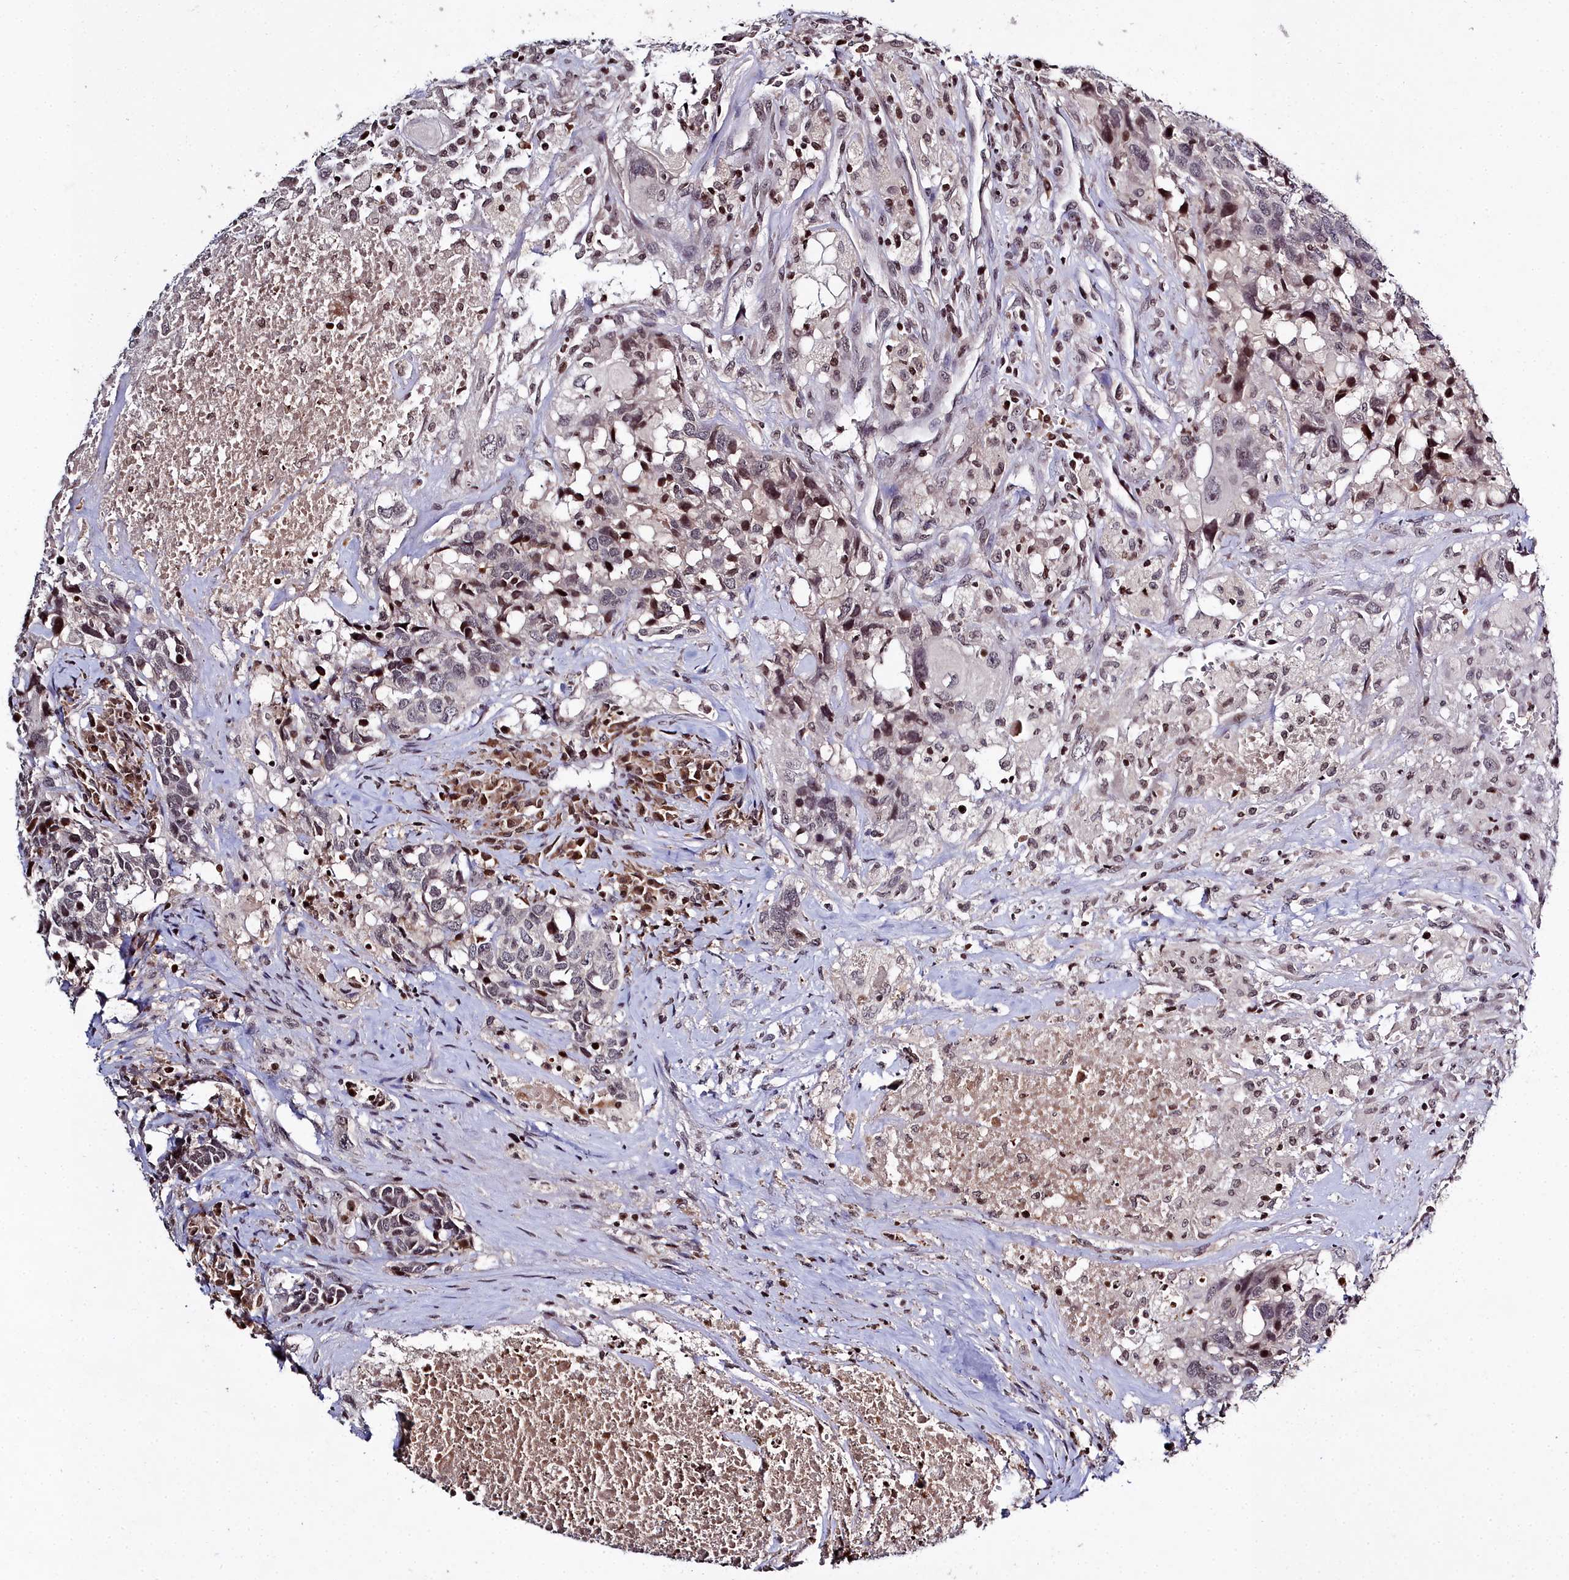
{"staining": {"intensity": "moderate", "quantity": "<25%", "location": "nuclear"}, "tissue": "head and neck cancer", "cell_type": "Tumor cells", "image_type": "cancer", "snomed": [{"axis": "morphology", "description": "Squamous cell carcinoma, NOS"}, {"axis": "topography", "description": "Head-Neck"}], "caption": "Brown immunohistochemical staining in human head and neck cancer (squamous cell carcinoma) shows moderate nuclear expression in approximately <25% of tumor cells.", "gene": "FZD4", "patient": {"sex": "male", "age": 66}}